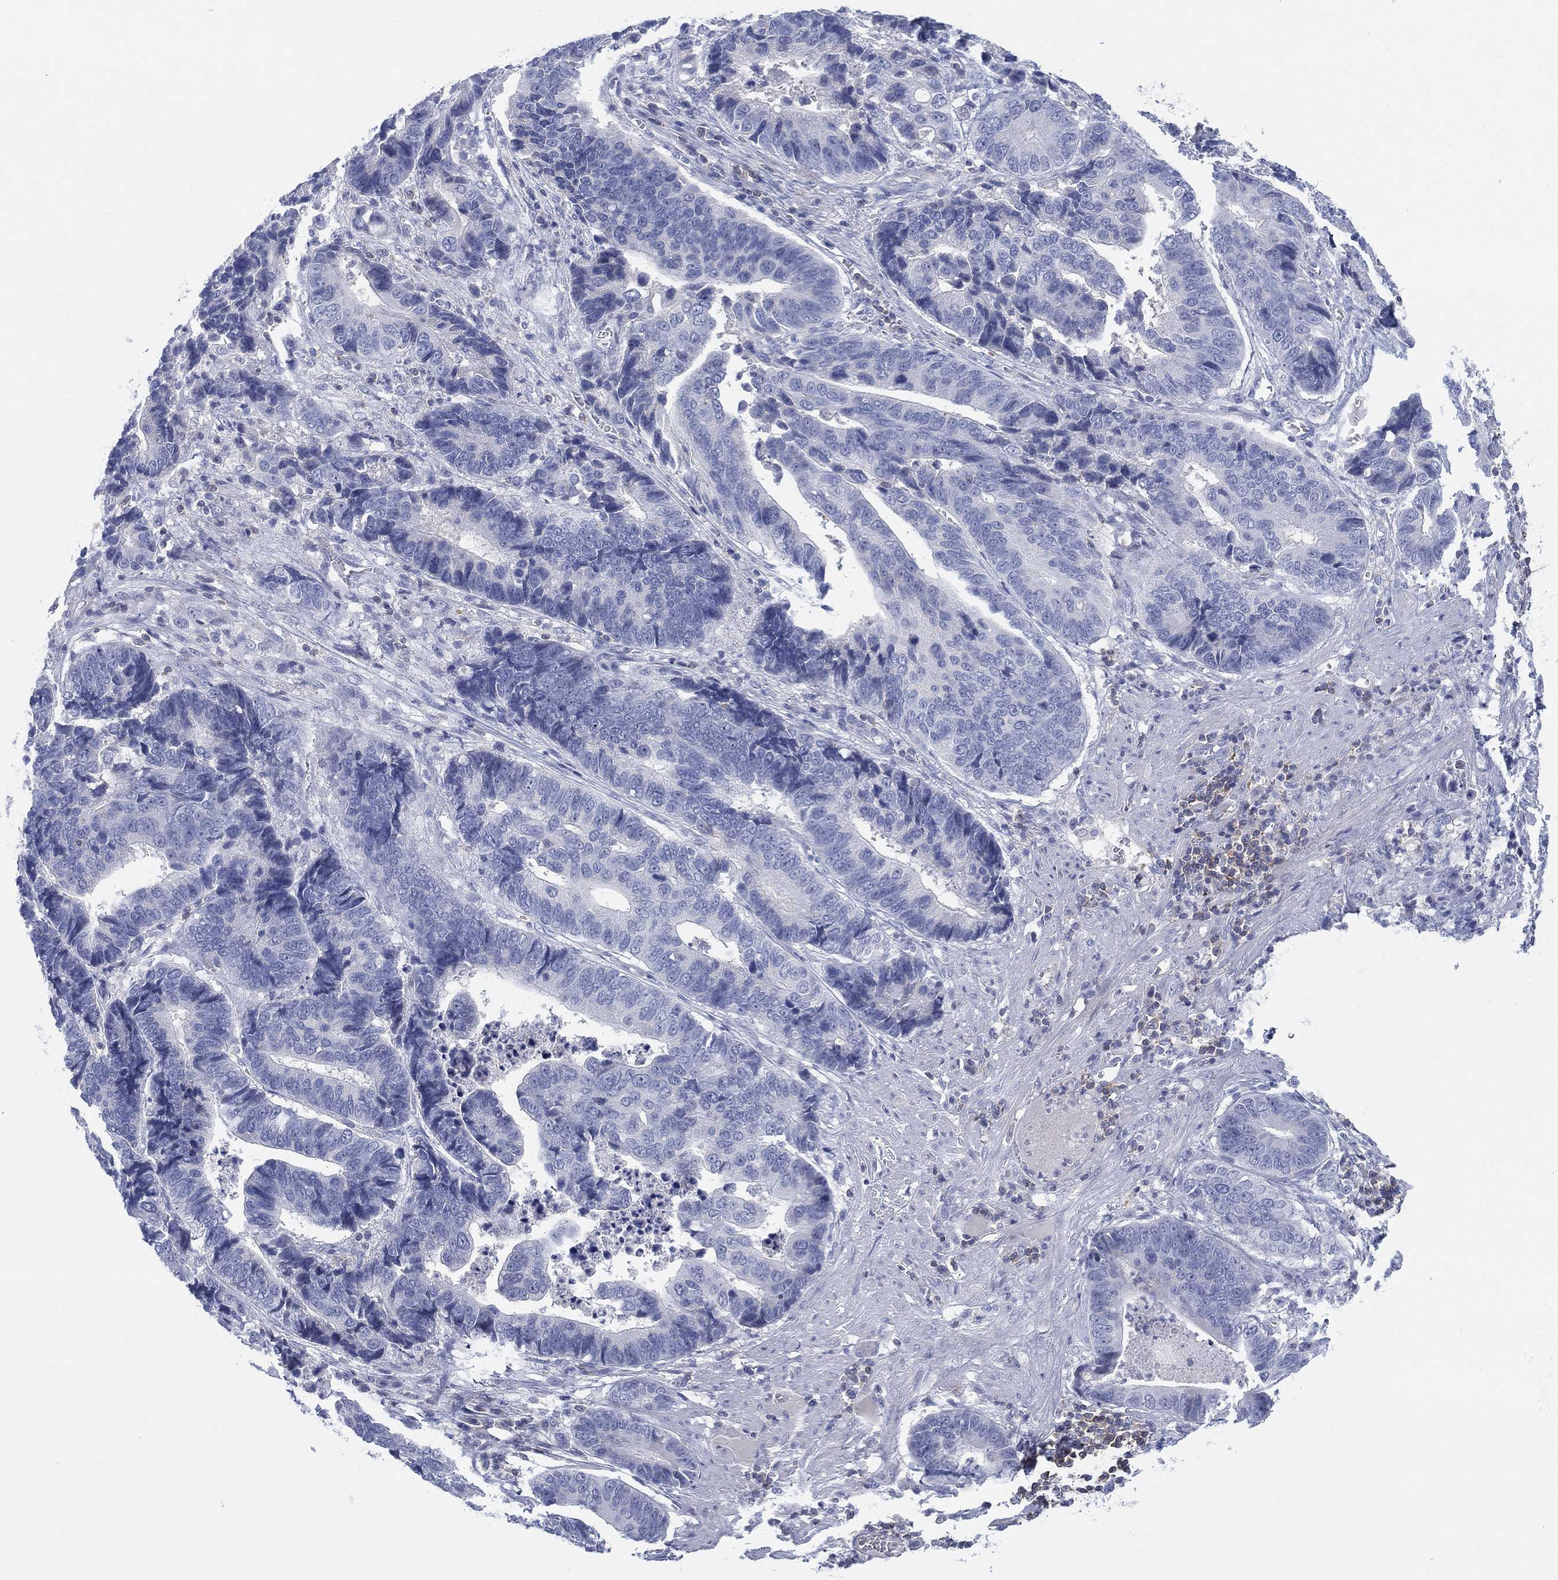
{"staining": {"intensity": "negative", "quantity": "none", "location": "none"}, "tissue": "stomach cancer", "cell_type": "Tumor cells", "image_type": "cancer", "snomed": [{"axis": "morphology", "description": "Adenocarcinoma, NOS"}, {"axis": "topography", "description": "Stomach"}], "caption": "Immunohistochemical staining of human stomach cancer reveals no significant positivity in tumor cells. The staining is performed using DAB (3,3'-diaminobenzidine) brown chromogen with nuclei counter-stained in using hematoxylin.", "gene": "SEPTIN1", "patient": {"sex": "male", "age": 84}}